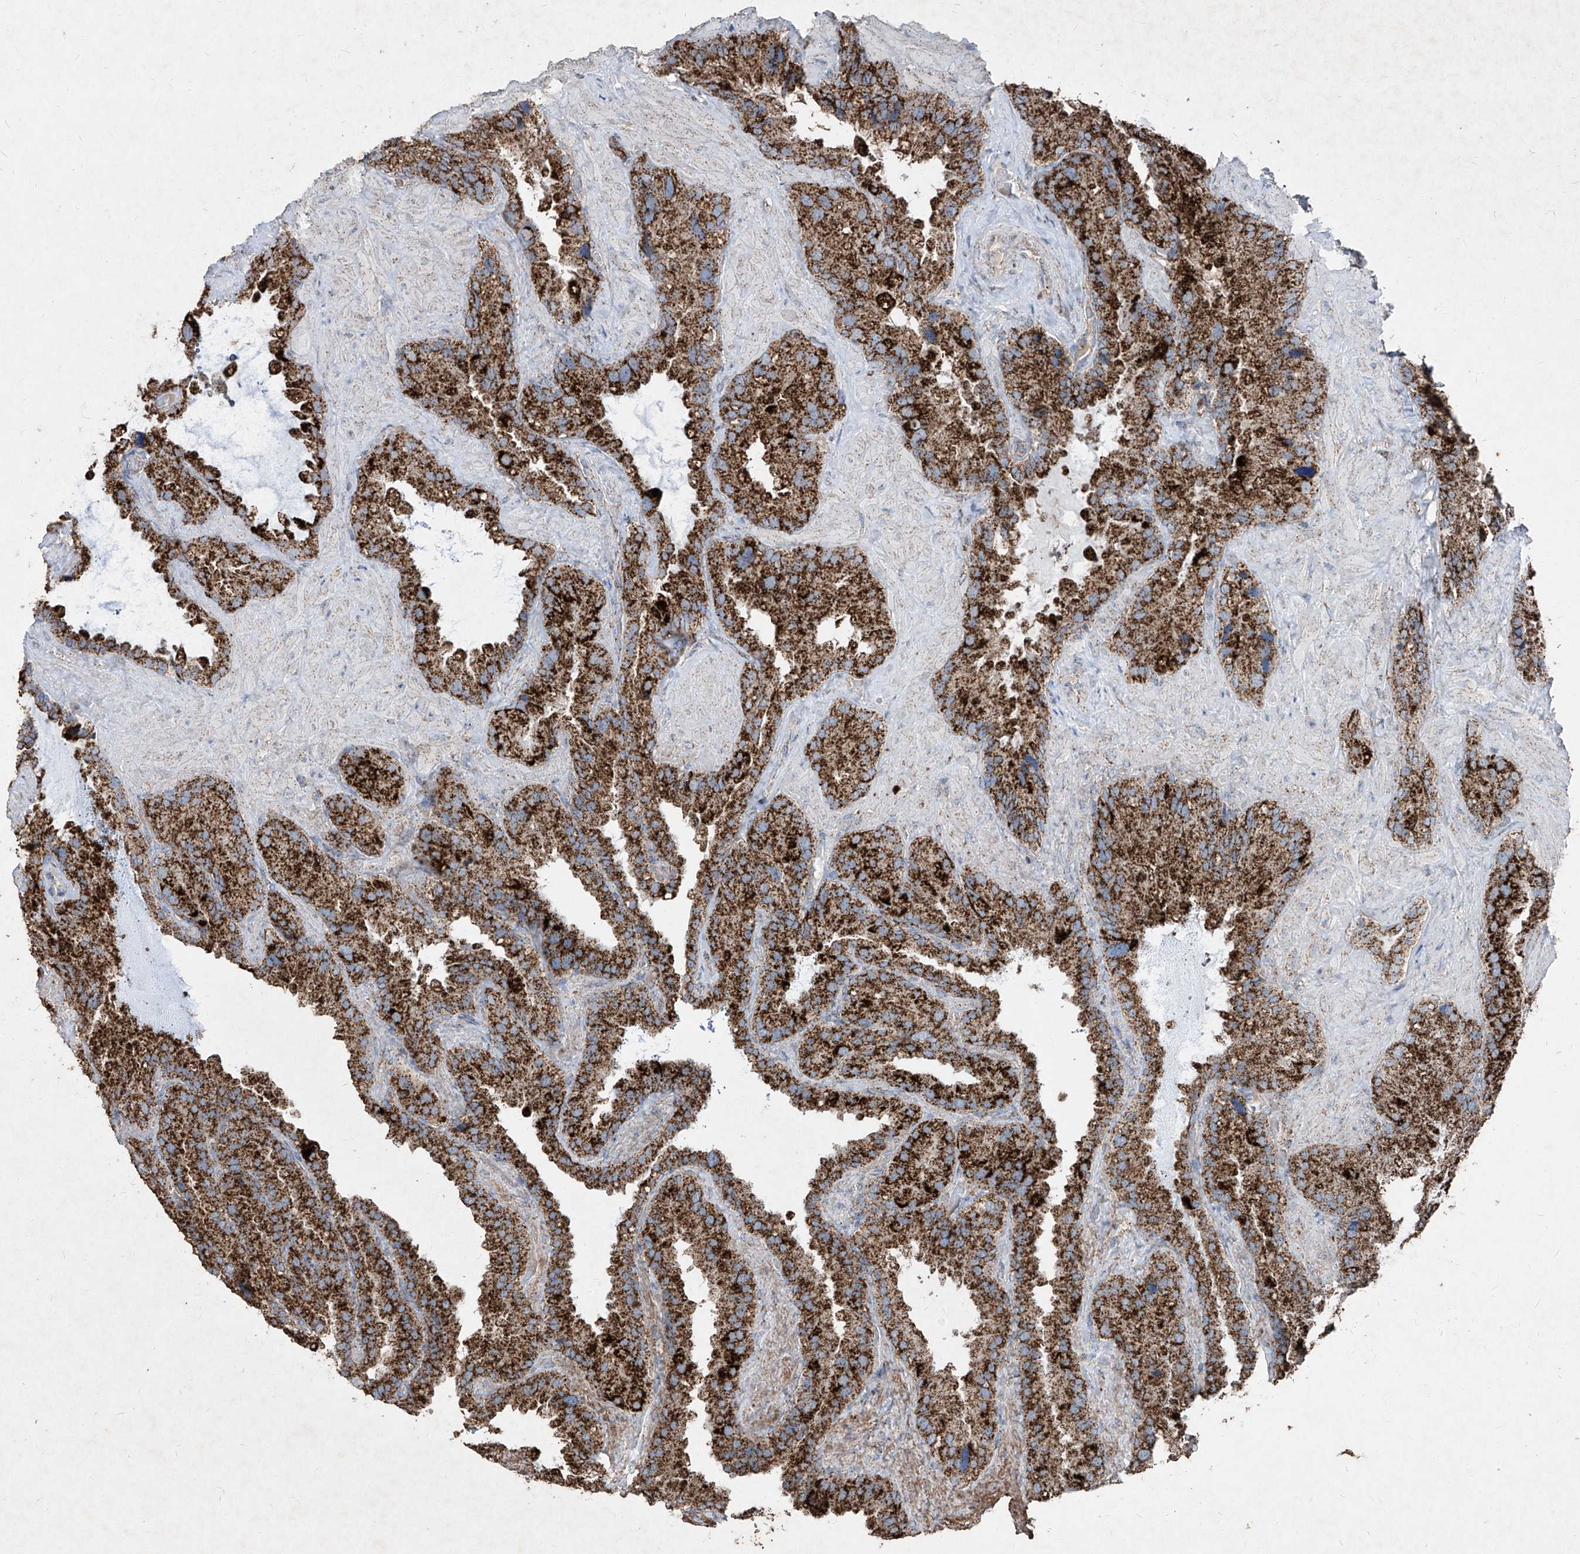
{"staining": {"intensity": "strong", "quantity": ">75%", "location": "cytoplasmic/membranous"}, "tissue": "seminal vesicle", "cell_type": "Glandular cells", "image_type": "normal", "snomed": [{"axis": "morphology", "description": "Normal tissue, NOS"}, {"axis": "topography", "description": "Prostate"}, {"axis": "topography", "description": "Seminal veicle"}], "caption": "An image showing strong cytoplasmic/membranous positivity in approximately >75% of glandular cells in normal seminal vesicle, as visualized by brown immunohistochemical staining.", "gene": "ABCD3", "patient": {"sex": "male", "age": 68}}